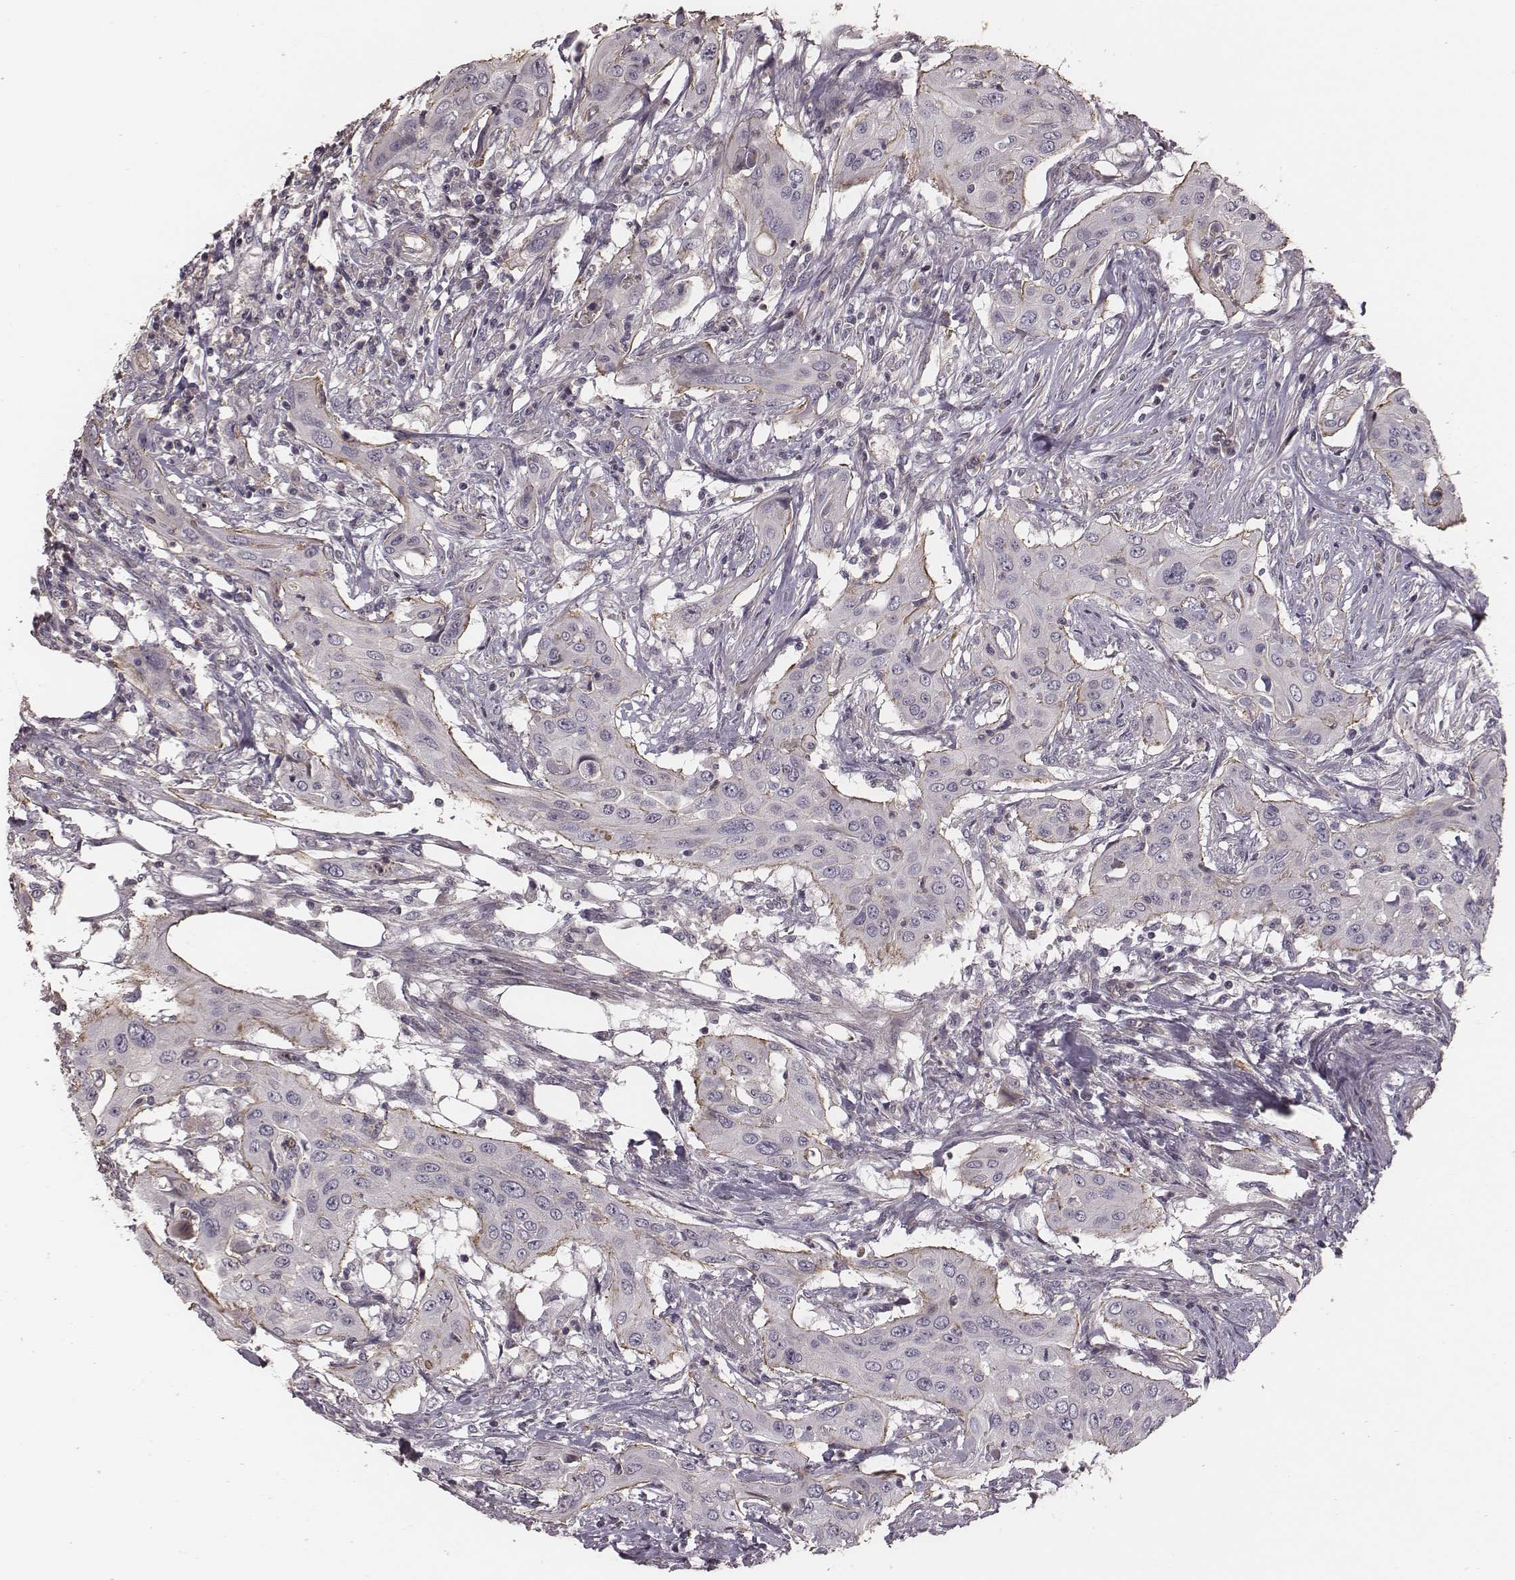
{"staining": {"intensity": "moderate", "quantity": "<25%", "location": "cytoplasmic/membranous"}, "tissue": "urothelial cancer", "cell_type": "Tumor cells", "image_type": "cancer", "snomed": [{"axis": "morphology", "description": "Urothelial carcinoma, High grade"}, {"axis": "topography", "description": "Urinary bladder"}], "caption": "Human urothelial cancer stained for a protein (brown) exhibits moderate cytoplasmic/membranous positive staining in approximately <25% of tumor cells.", "gene": "OTOGL", "patient": {"sex": "male", "age": 82}}